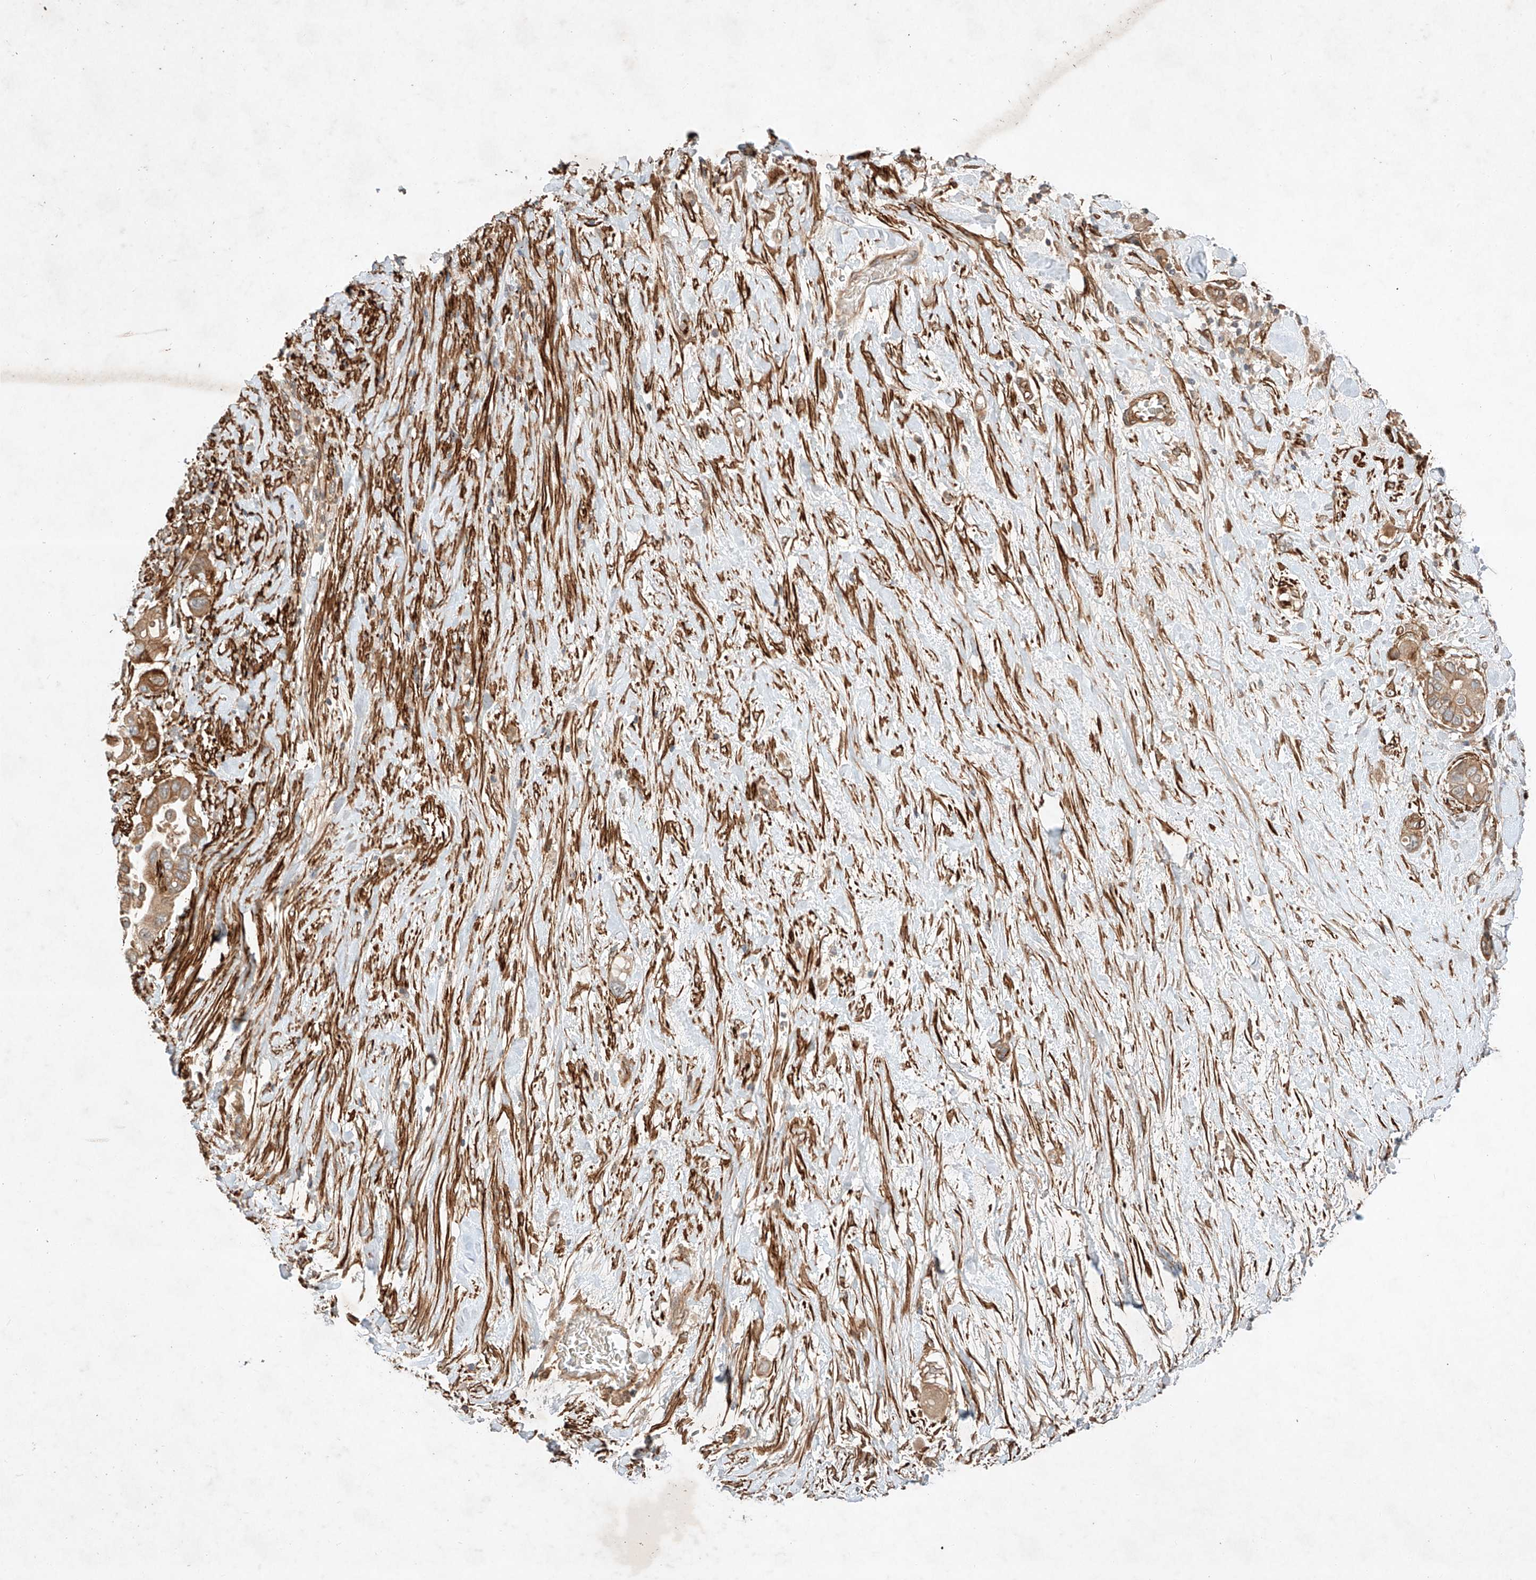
{"staining": {"intensity": "weak", "quantity": "25%-75%", "location": "cytoplasmic/membranous"}, "tissue": "pancreatic cancer", "cell_type": "Tumor cells", "image_type": "cancer", "snomed": [{"axis": "morphology", "description": "Adenocarcinoma, NOS"}, {"axis": "topography", "description": "Pancreas"}], "caption": "Protein analysis of pancreatic adenocarcinoma tissue displays weak cytoplasmic/membranous positivity in approximately 25%-75% of tumor cells.", "gene": "ARHGAP33", "patient": {"sex": "male", "age": 68}}